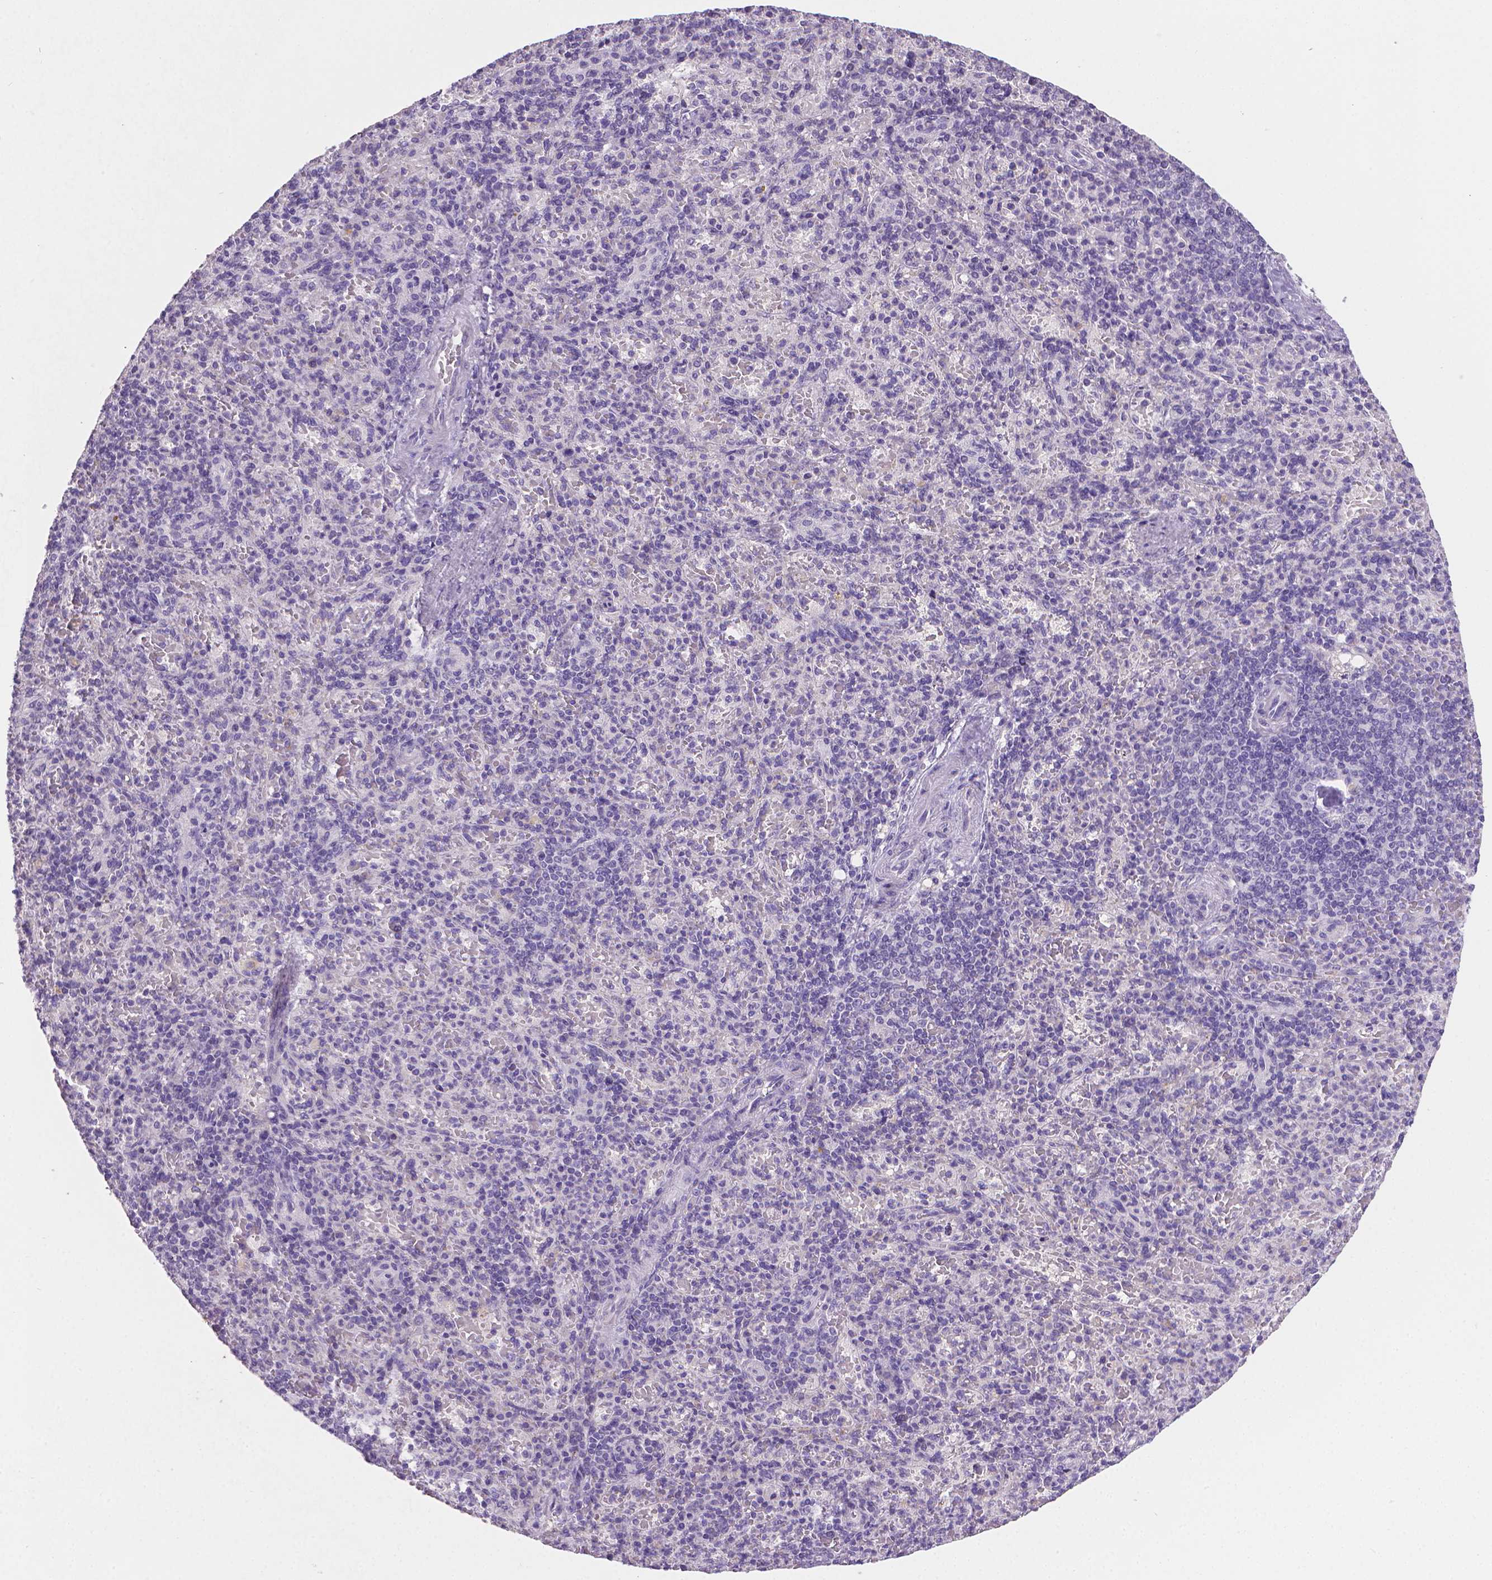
{"staining": {"intensity": "negative", "quantity": "none", "location": "none"}, "tissue": "spleen", "cell_type": "Cells in red pulp", "image_type": "normal", "snomed": [{"axis": "morphology", "description": "Normal tissue, NOS"}, {"axis": "topography", "description": "Spleen"}], "caption": "Image shows no significant protein expression in cells in red pulp of normal spleen. (DAB IHC, high magnification).", "gene": "TNNI2", "patient": {"sex": "female", "age": 74}}